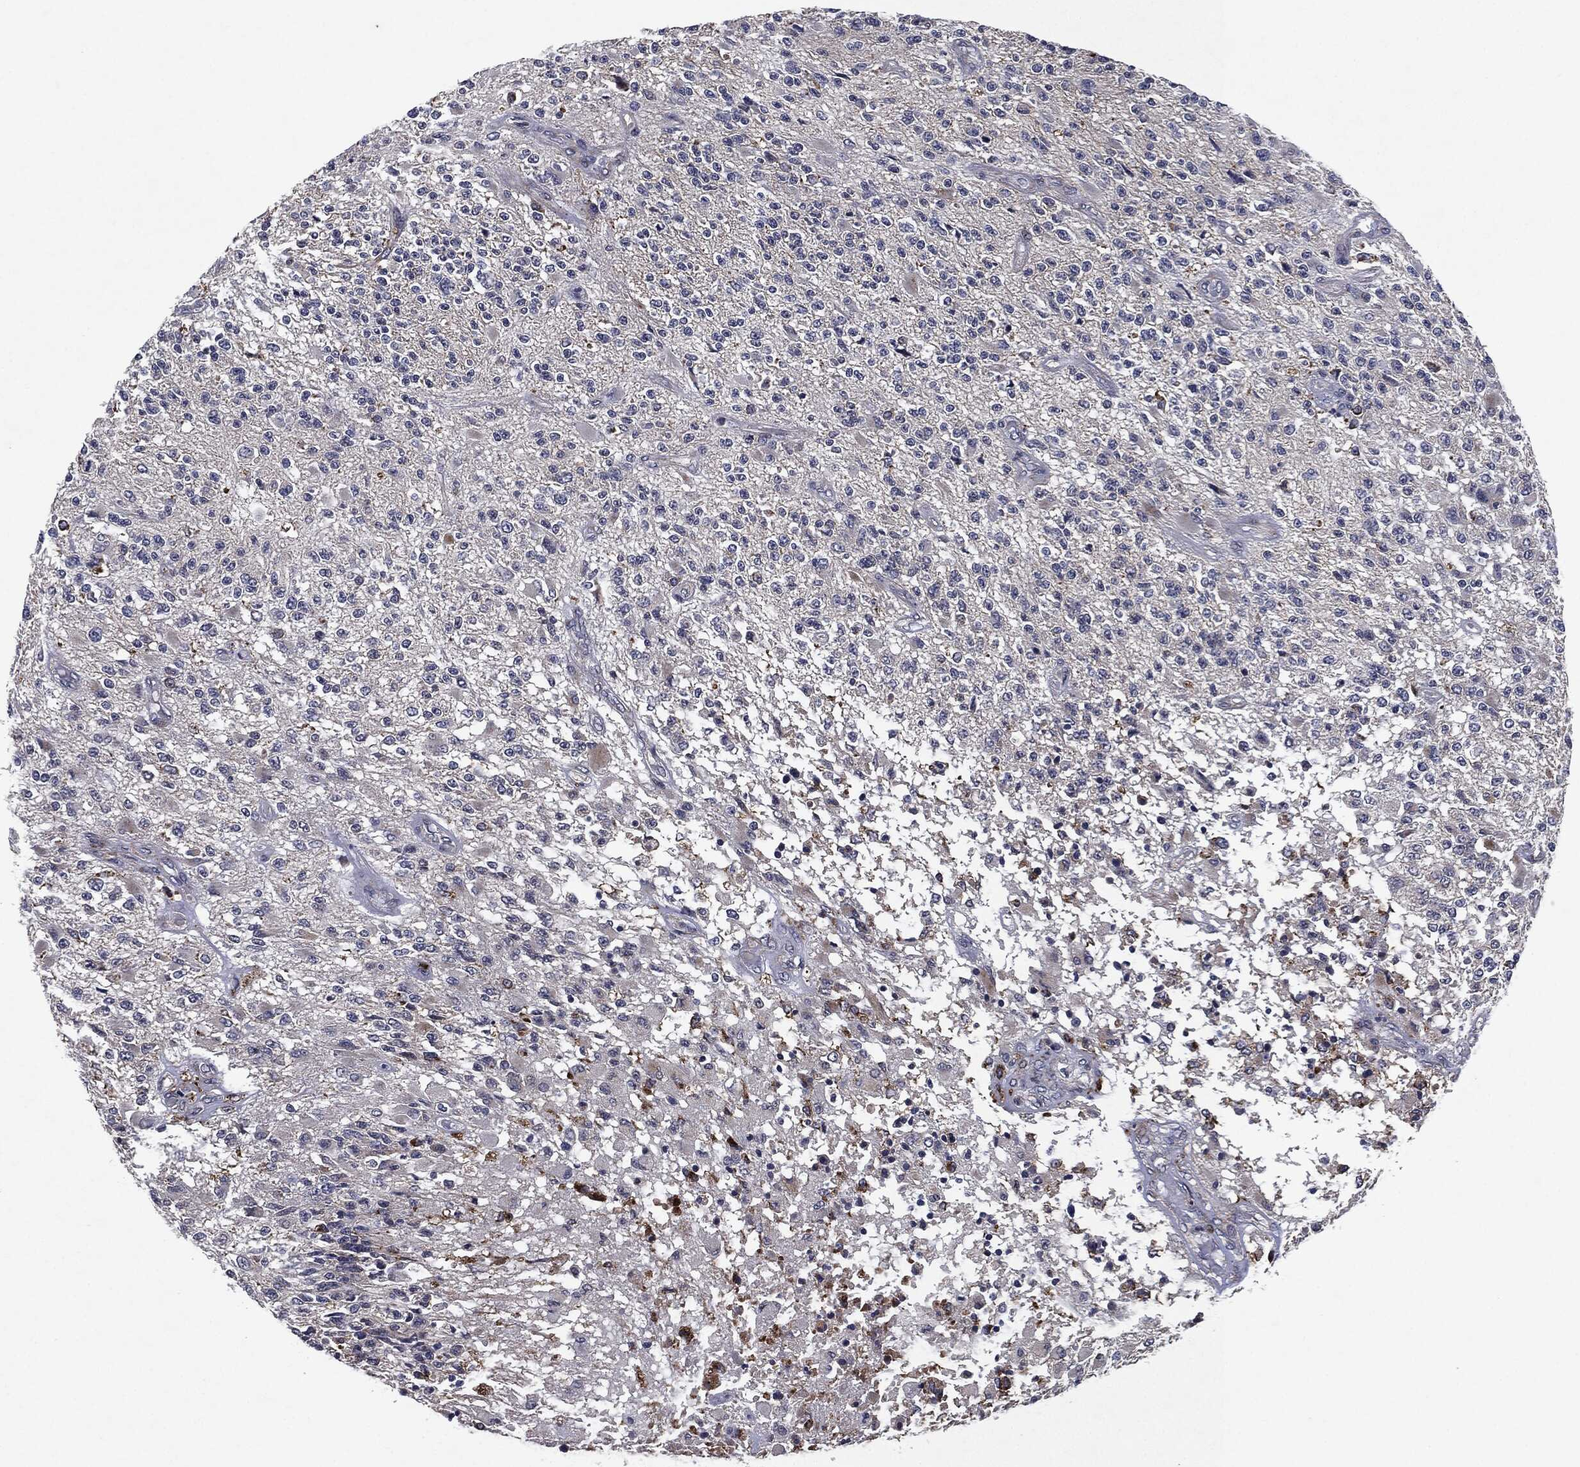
{"staining": {"intensity": "negative", "quantity": "none", "location": "none"}, "tissue": "glioma", "cell_type": "Tumor cells", "image_type": "cancer", "snomed": [{"axis": "morphology", "description": "Glioma, malignant, High grade"}, {"axis": "topography", "description": "Brain"}], "caption": "The immunohistochemistry (IHC) image has no significant positivity in tumor cells of high-grade glioma (malignant) tissue. (IHC, brightfield microscopy, high magnification).", "gene": "SLC31A2", "patient": {"sex": "female", "age": 63}}